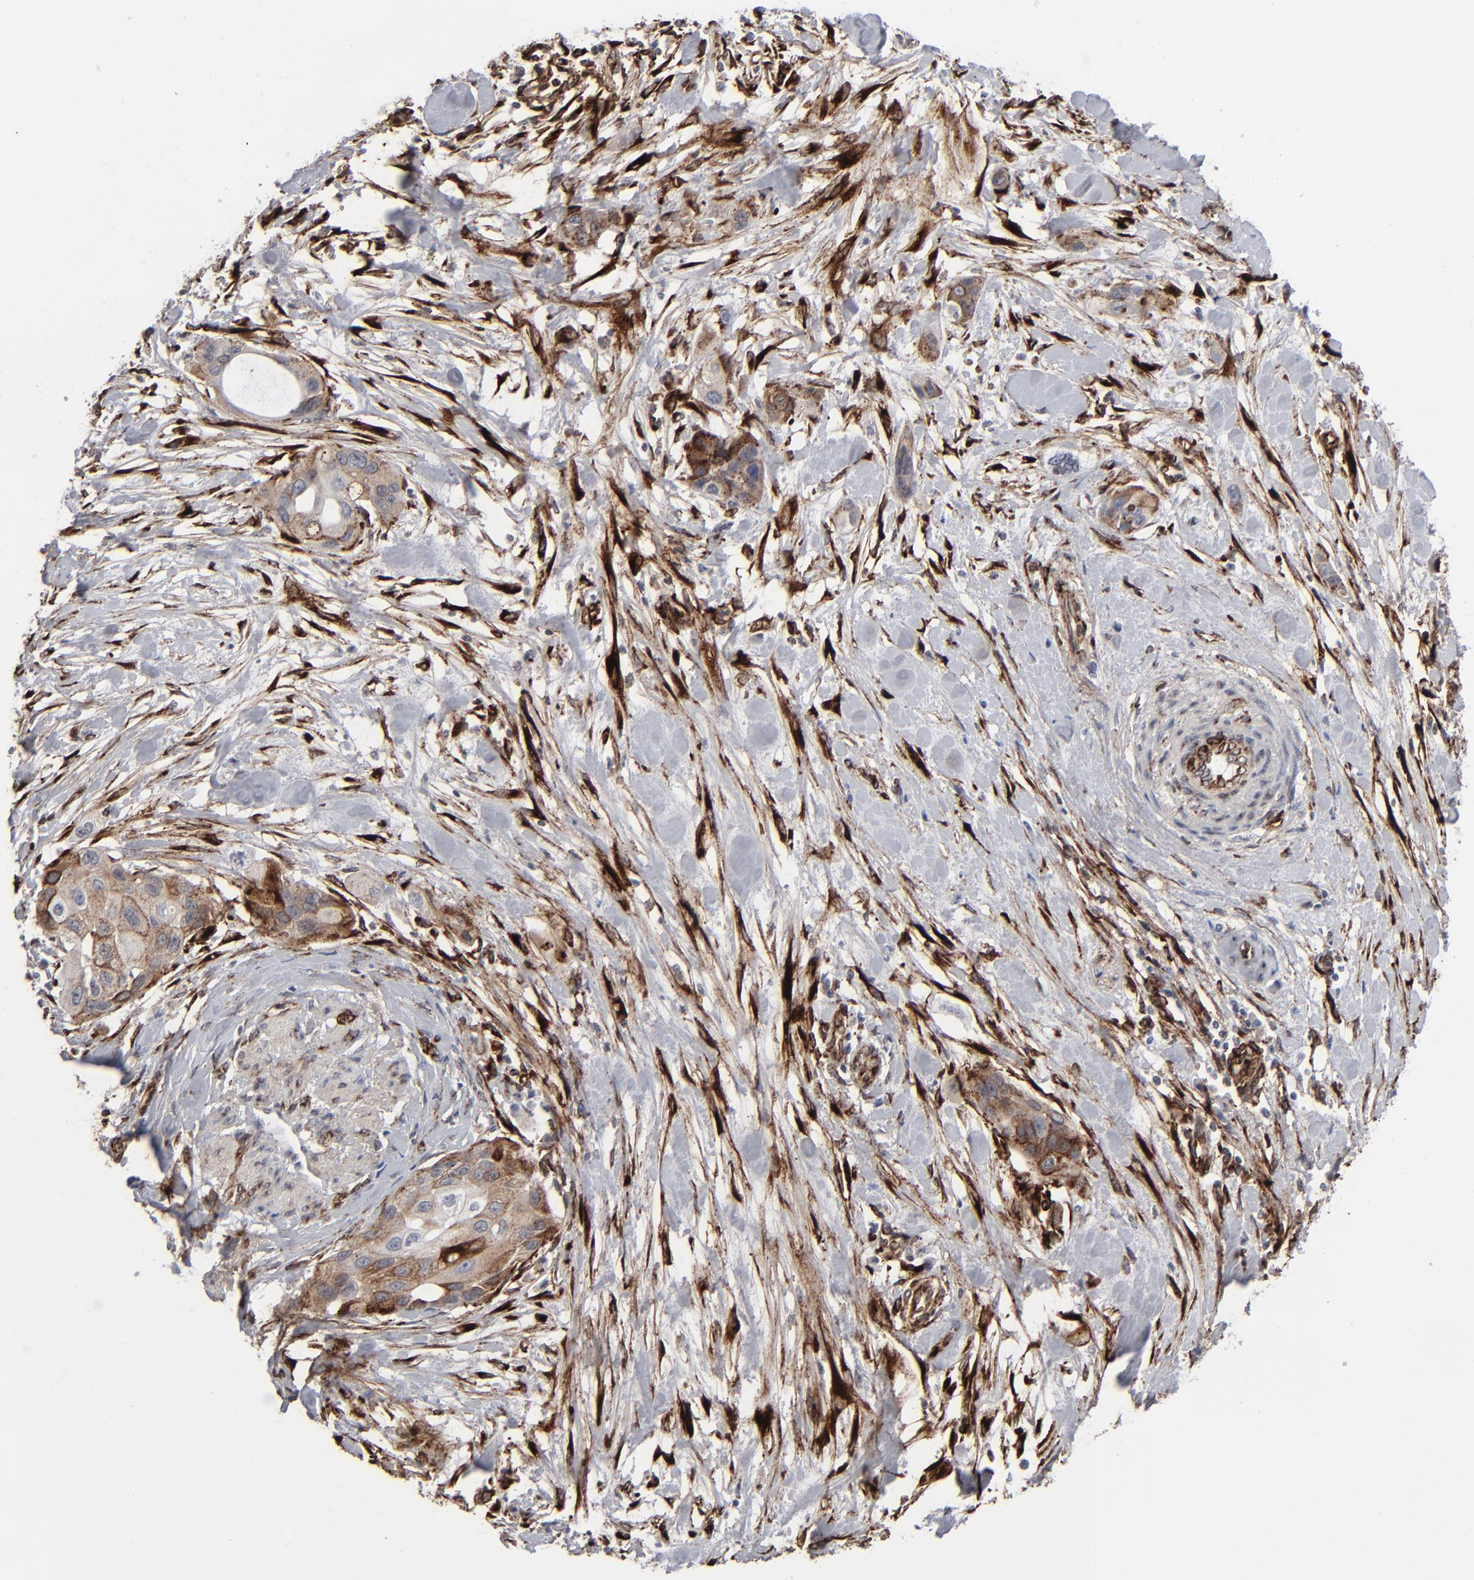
{"staining": {"intensity": "negative", "quantity": "none", "location": "none"}, "tissue": "pancreatic cancer", "cell_type": "Tumor cells", "image_type": "cancer", "snomed": [{"axis": "morphology", "description": "Adenocarcinoma, NOS"}, {"axis": "topography", "description": "Pancreas"}], "caption": "There is no significant expression in tumor cells of adenocarcinoma (pancreatic).", "gene": "SPARC", "patient": {"sex": "female", "age": 60}}